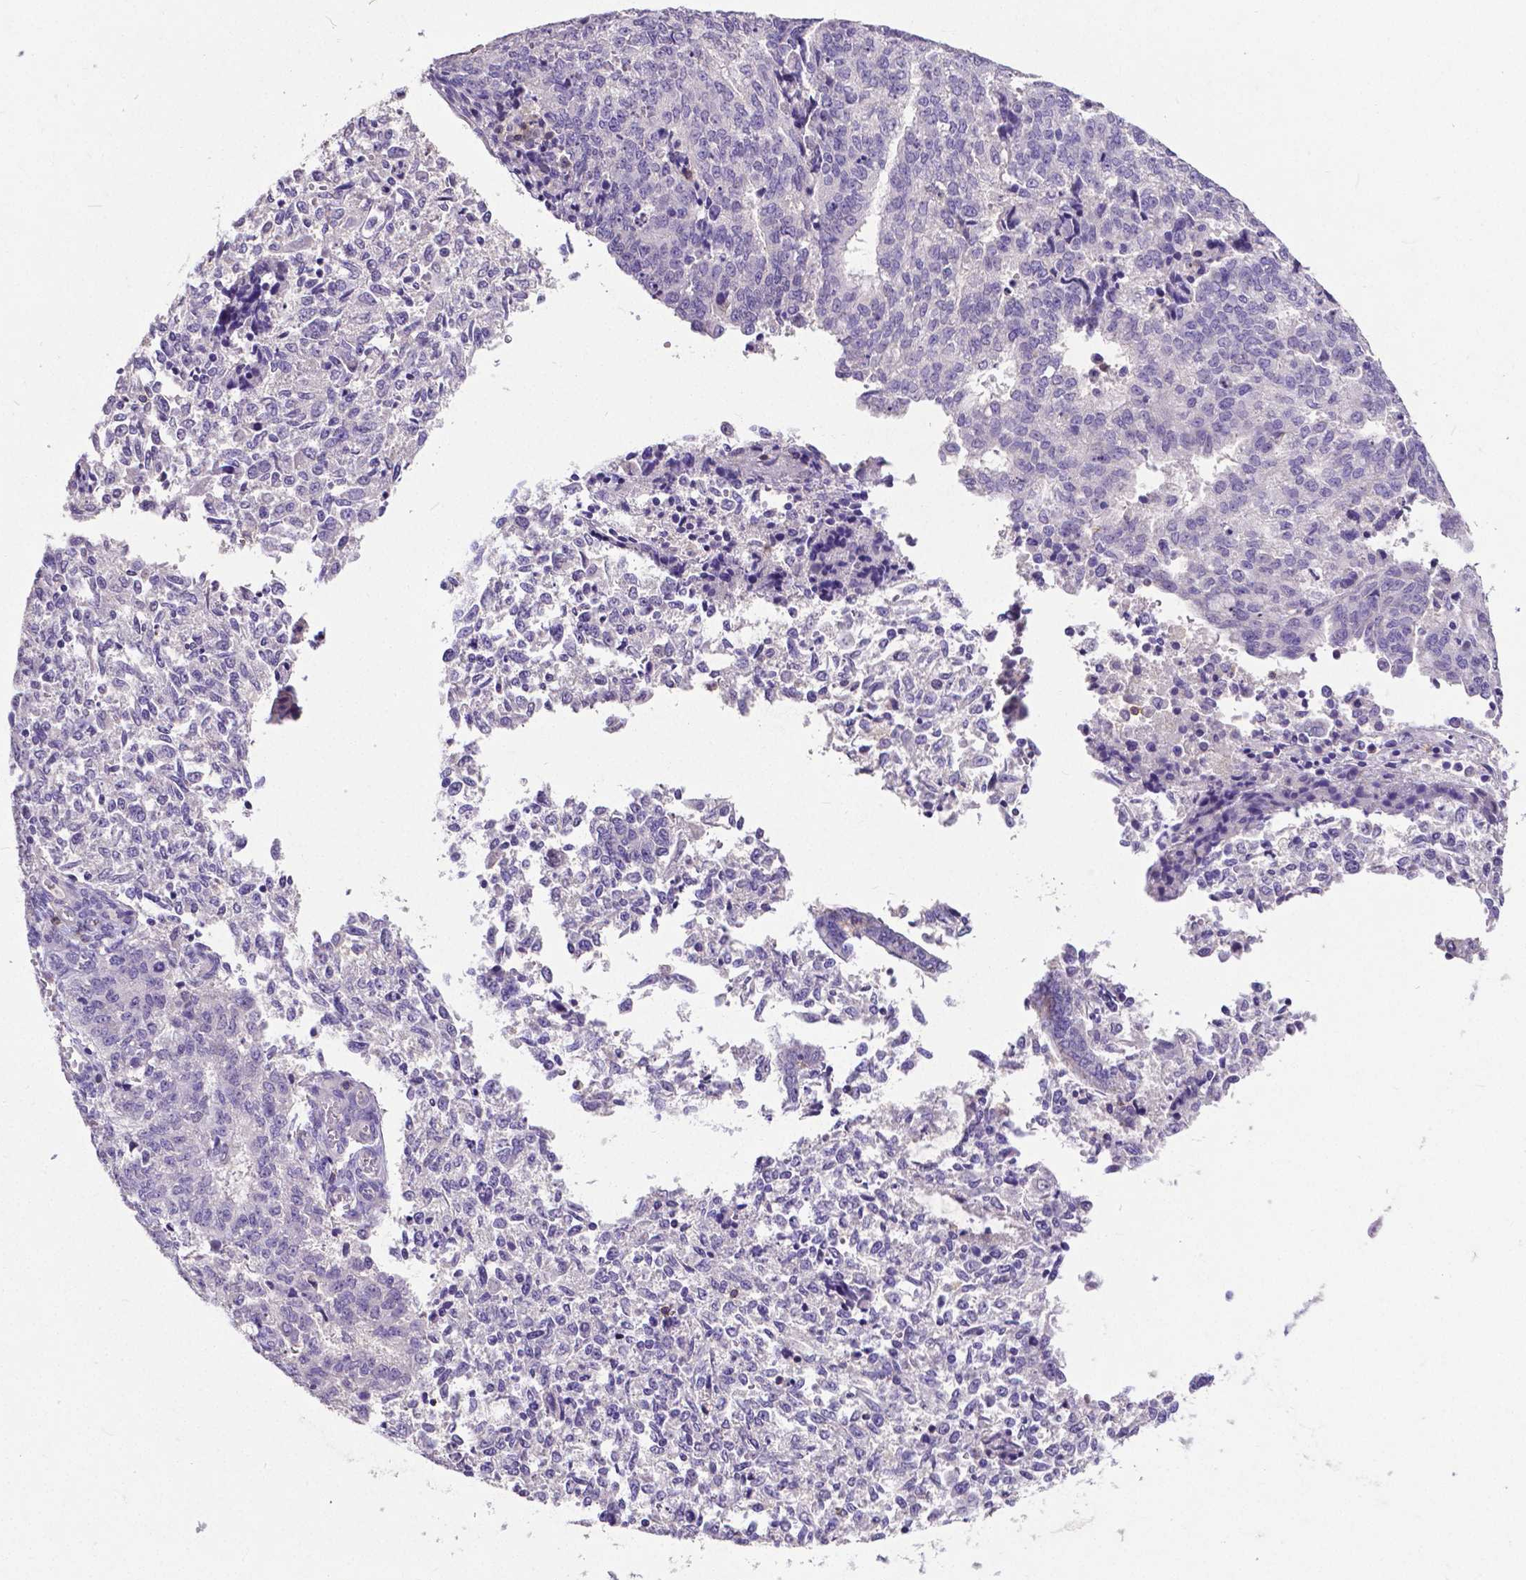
{"staining": {"intensity": "negative", "quantity": "none", "location": "none"}, "tissue": "endometrial cancer", "cell_type": "Tumor cells", "image_type": "cancer", "snomed": [{"axis": "morphology", "description": "Adenocarcinoma, NOS"}, {"axis": "topography", "description": "Endometrium"}], "caption": "Endometrial adenocarcinoma stained for a protein using immunohistochemistry reveals no positivity tumor cells.", "gene": "CD4", "patient": {"sex": "female", "age": 50}}